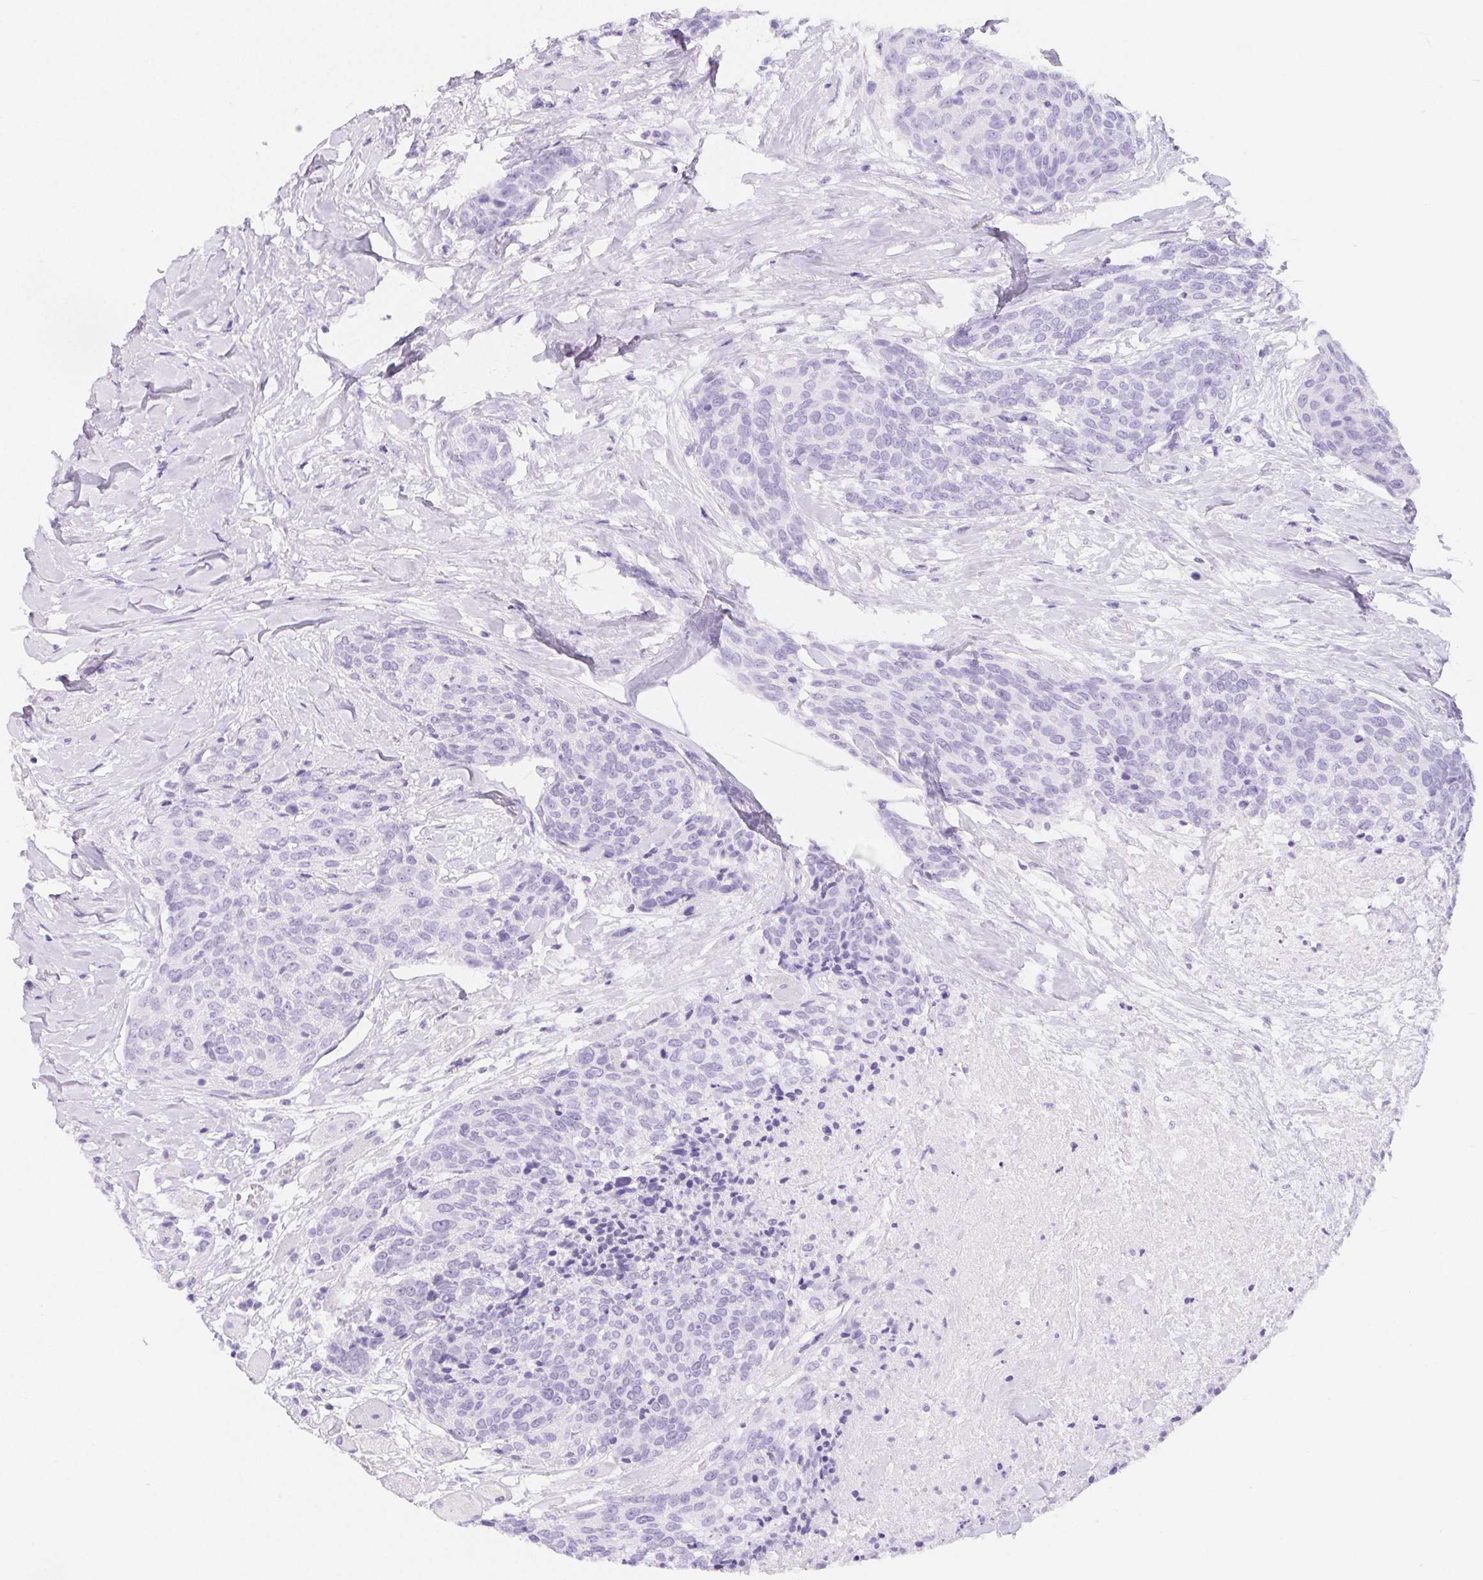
{"staining": {"intensity": "negative", "quantity": "none", "location": "none"}, "tissue": "head and neck cancer", "cell_type": "Tumor cells", "image_type": "cancer", "snomed": [{"axis": "morphology", "description": "Squamous cell carcinoma, NOS"}, {"axis": "topography", "description": "Oral tissue"}, {"axis": "topography", "description": "Head-Neck"}], "caption": "This is a photomicrograph of immunohistochemistry staining of head and neck cancer, which shows no staining in tumor cells.", "gene": "ZBBX", "patient": {"sex": "male", "age": 64}}